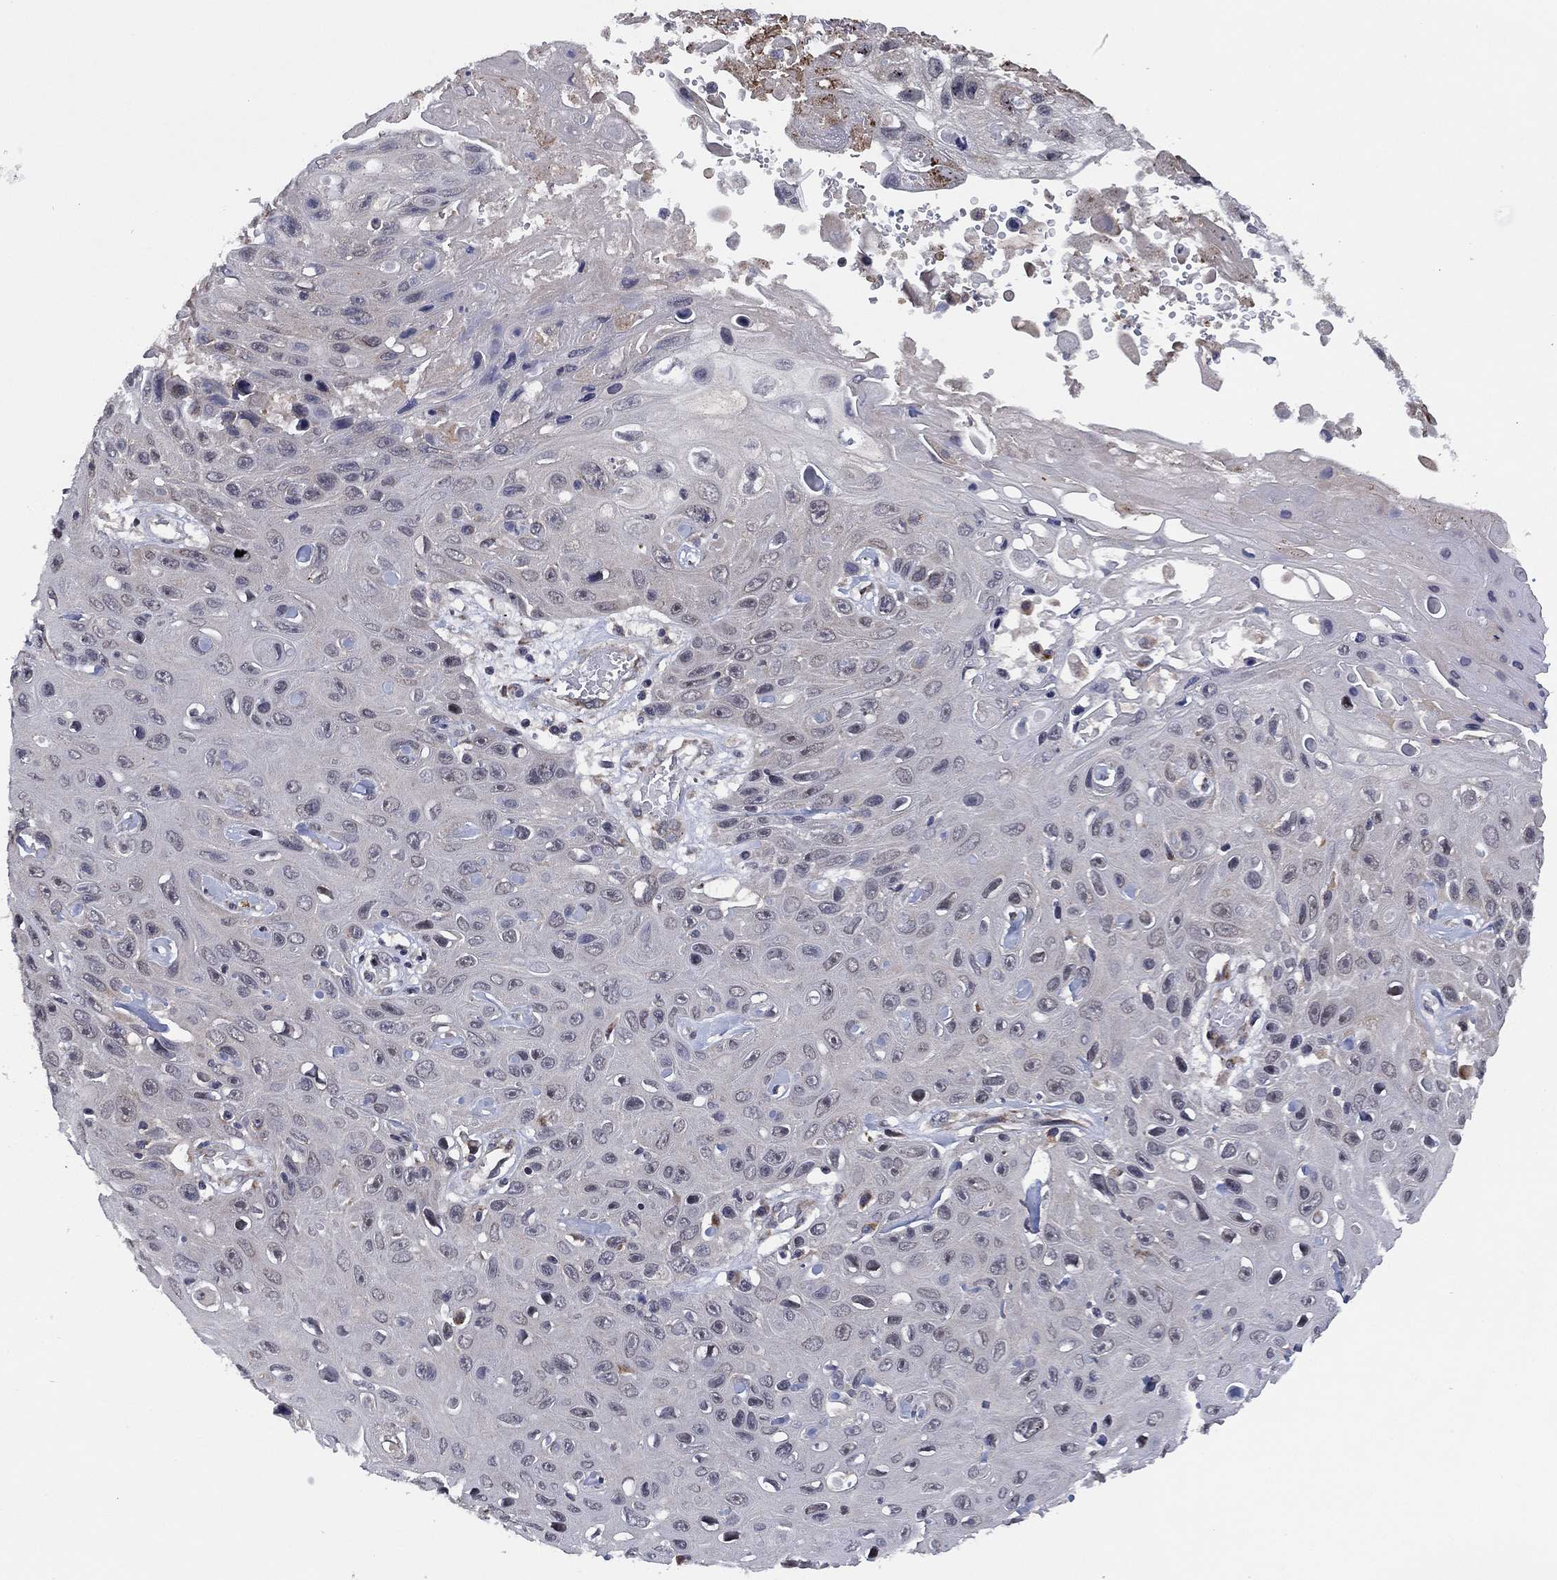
{"staining": {"intensity": "negative", "quantity": "none", "location": "none"}, "tissue": "skin cancer", "cell_type": "Tumor cells", "image_type": "cancer", "snomed": [{"axis": "morphology", "description": "Squamous cell carcinoma, NOS"}, {"axis": "topography", "description": "Skin"}], "caption": "Protein analysis of skin cancer exhibits no significant staining in tumor cells. The staining is performed using DAB brown chromogen with nuclei counter-stained in using hematoxylin.", "gene": "SELENOO", "patient": {"sex": "male", "age": 82}}